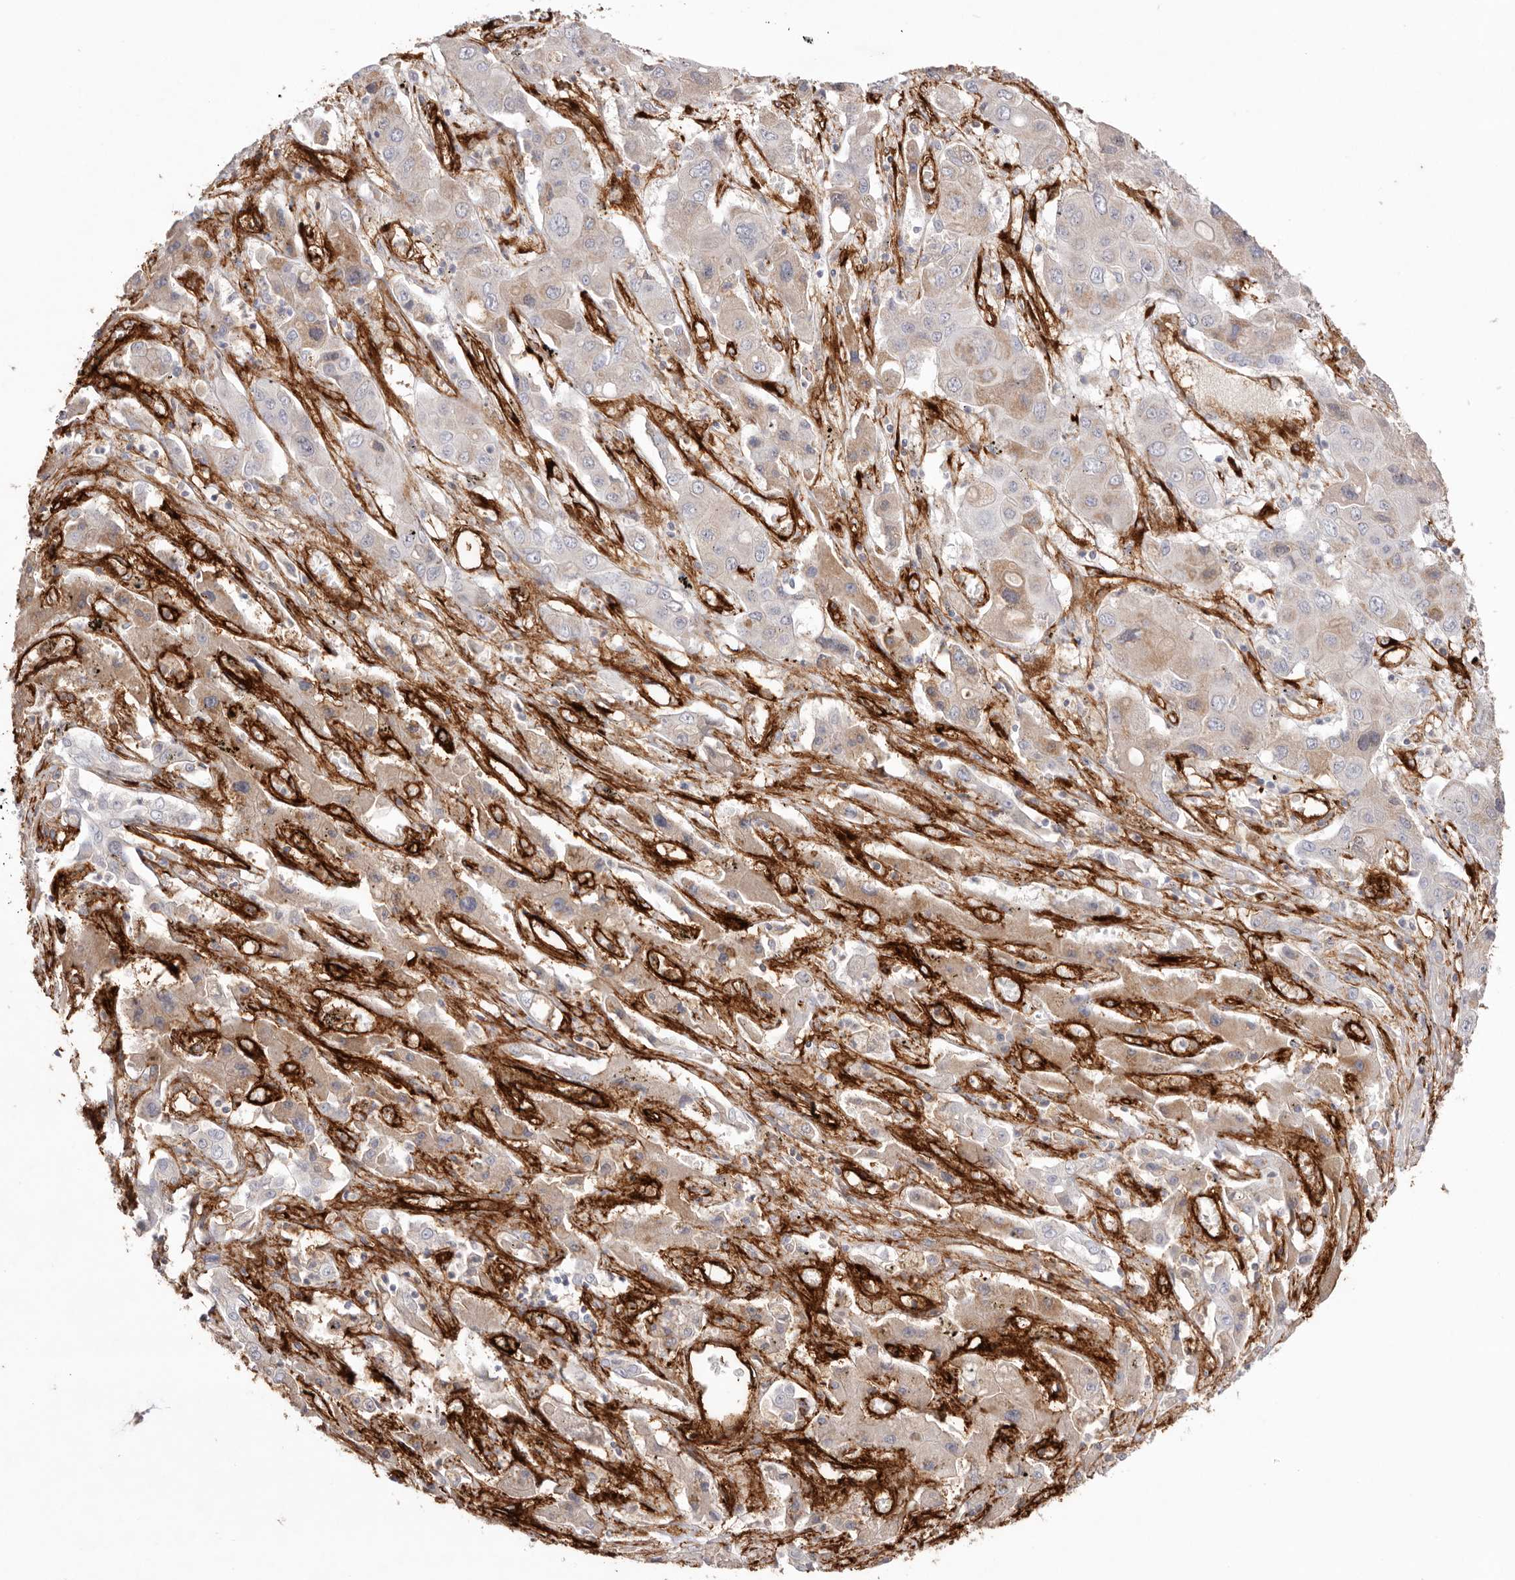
{"staining": {"intensity": "negative", "quantity": "none", "location": "none"}, "tissue": "liver cancer", "cell_type": "Tumor cells", "image_type": "cancer", "snomed": [{"axis": "morphology", "description": "Cholangiocarcinoma"}, {"axis": "topography", "description": "Liver"}], "caption": "This image is of liver cancer stained with immunohistochemistry (IHC) to label a protein in brown with the nuclei are counter-stained blue. There is no expression in tumor cells.", "gene": "LRRC66", "patient": {"sex": "male", "age": 67}}